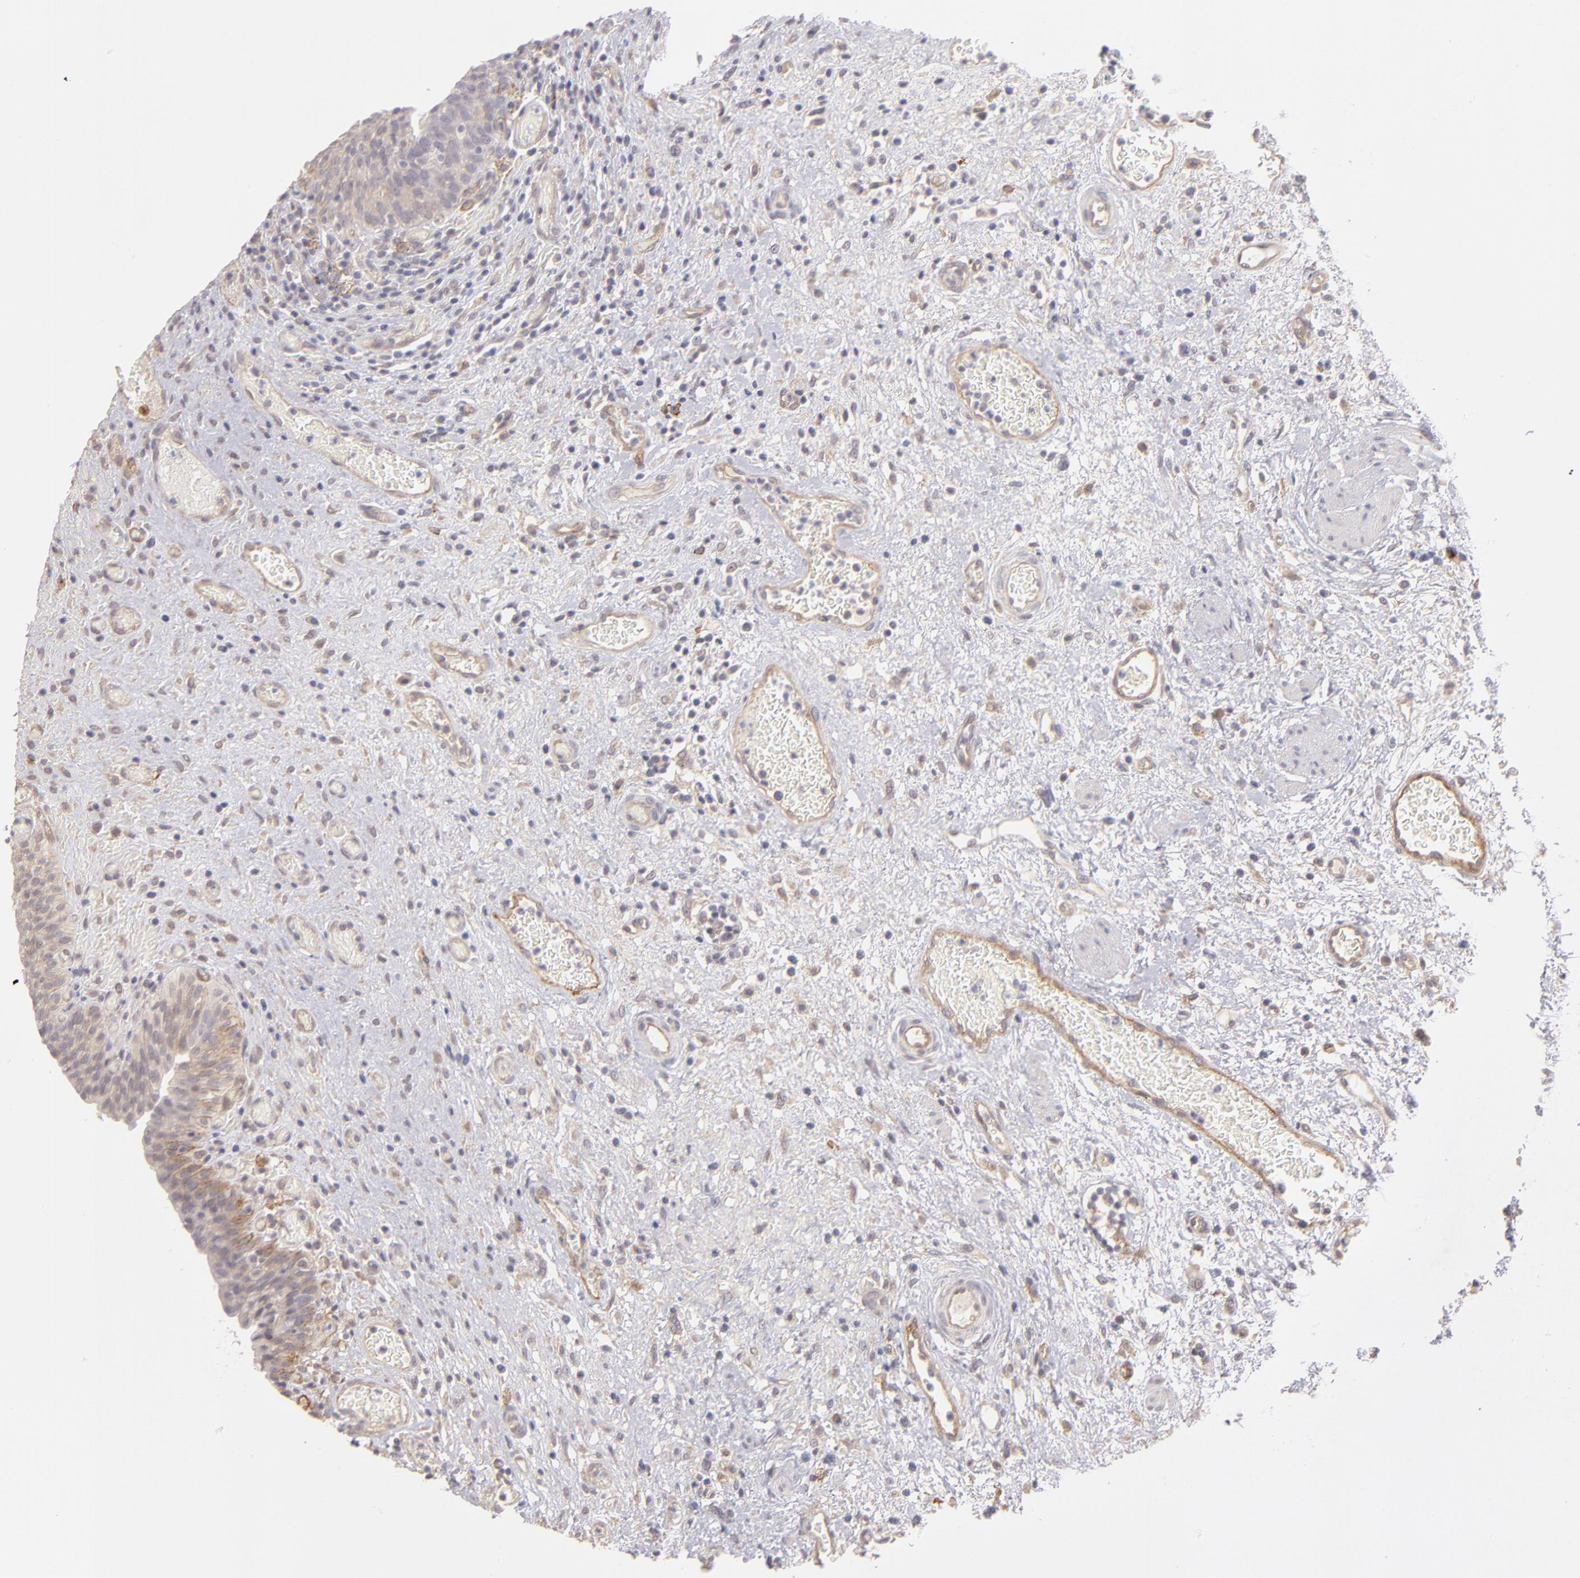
{"staining": {"intensity": "moderate", "quantity": "25%-75%", "location": "cytoplasmic/membranous"}, "tissue": "urinary bladder", "cell_type": "Urothelial cells", "image_type": "normal", "snomed": [{"axis": "morphology", "description": "Normal tissue, NOS"}, {"axis": "morphology", "description": "Urothelial carcinoma, High grade"}, {"axis": "topography", "description": "Urinary bladder"}], "caption": "Immunohistochemistry staining of benign urinary bladder, which displays medium levels of moderate cytoplasmic/membranous staining in about 25%-75% of urothelial cells indicating moderate cytoplasmic/membranous protein positivity. The staining was performed using DAB (3,3'-diaminobenzidine) (brown) for protein detection and nuclei were counterstained in hematoxylin (blue).", "gene": "THBD", "patient": {"sex": "male", "age": 51}}